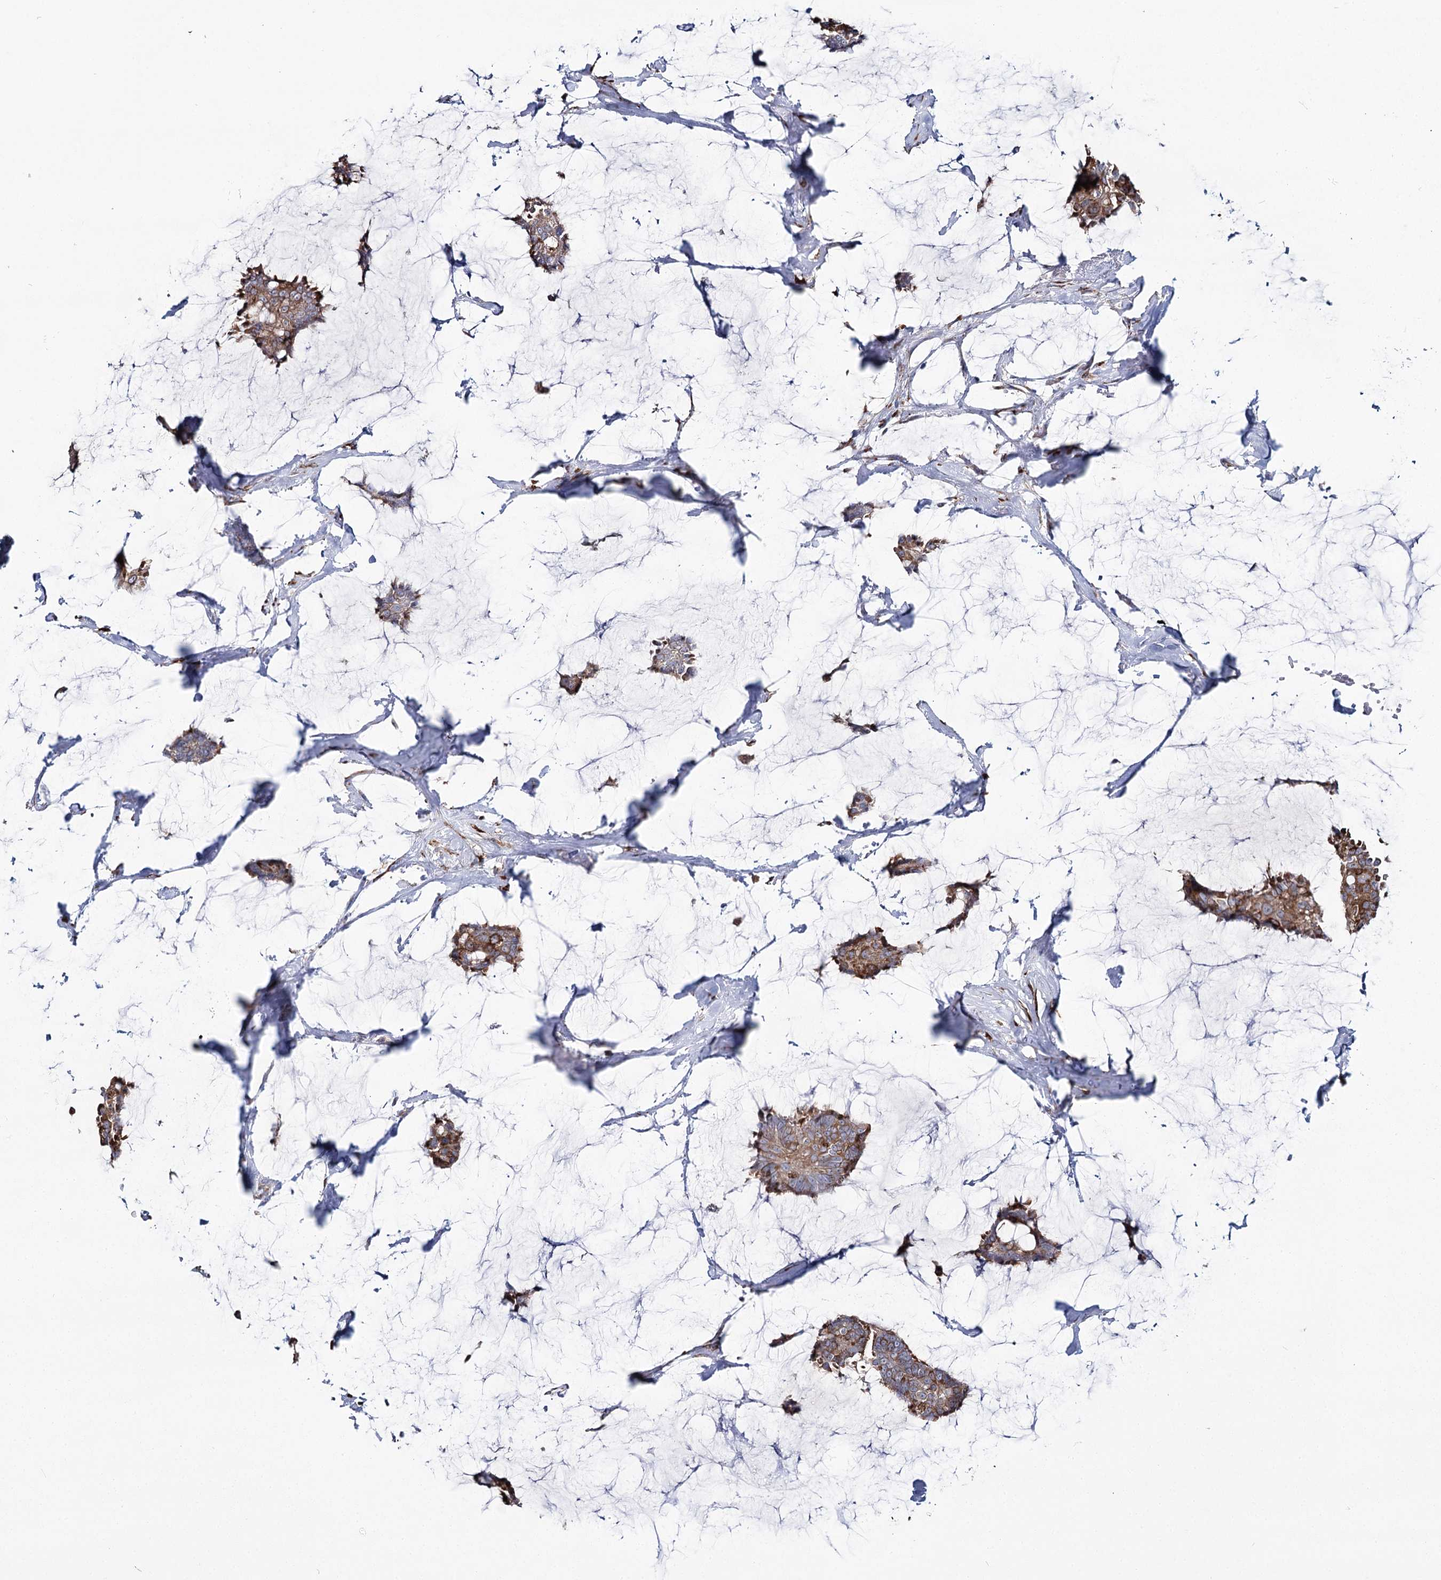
{"staining": {"intensity": "moderate", "quantity": ">75%", "location": "cytoplasmic/membranous"}, "tissue": "breast cancer", "cell_type": "Tumor cells", "image_type": "cancer", "snomed": [{"axis": "morphology", "description": "Duct carcinoma"}, {"axis": "topography", "description": "Breast"}], "caption": "Tumor cells show moderate cytoplasmic/membranous positivity in approximately >75% of cells in breast intraductal carcinoma.", "gene": "ZCCHC9", "patient": {"sex": "female", "age": 93}}